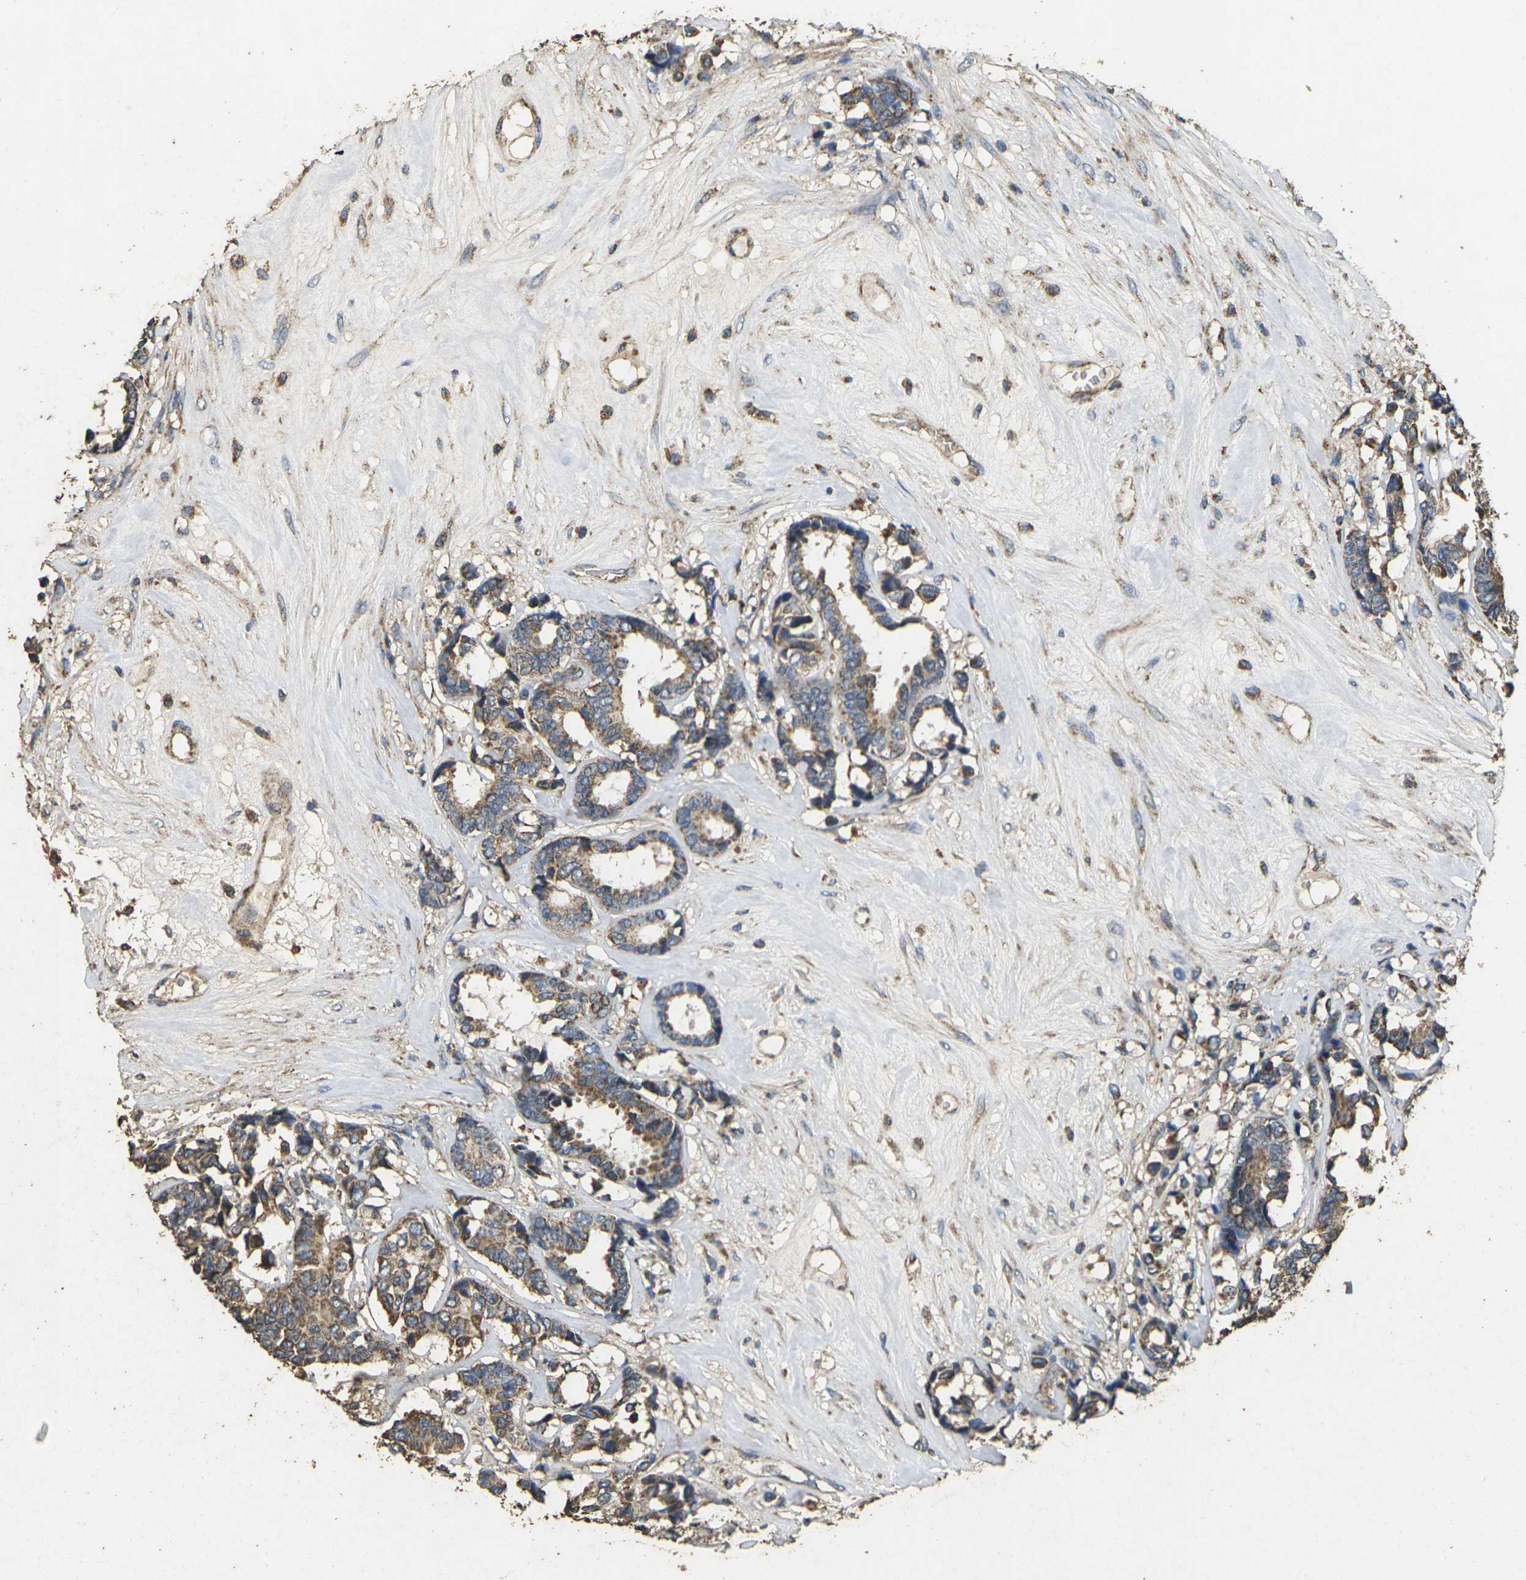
{"staining": {"intensity": "moderate", "quantity": ">75%", "location": "cytoplasmic/membranous"}, "tissue": "breast cancer", "cell_type": "Tumor cells", "image_type": "cancer", "snomed": [{"axis": "morphology", "description": "Duct carcinoma"}, {"axis": "topography", "description": "Breast"}], "caption": "Breast invasive ductal carcinoma stained with a brown dye shows moderate cytoplasmic/membranous positive expression in about >75% of tumor cells.", "gene": "MAPK11", "patient": {"sex": "female", "age": 87}}